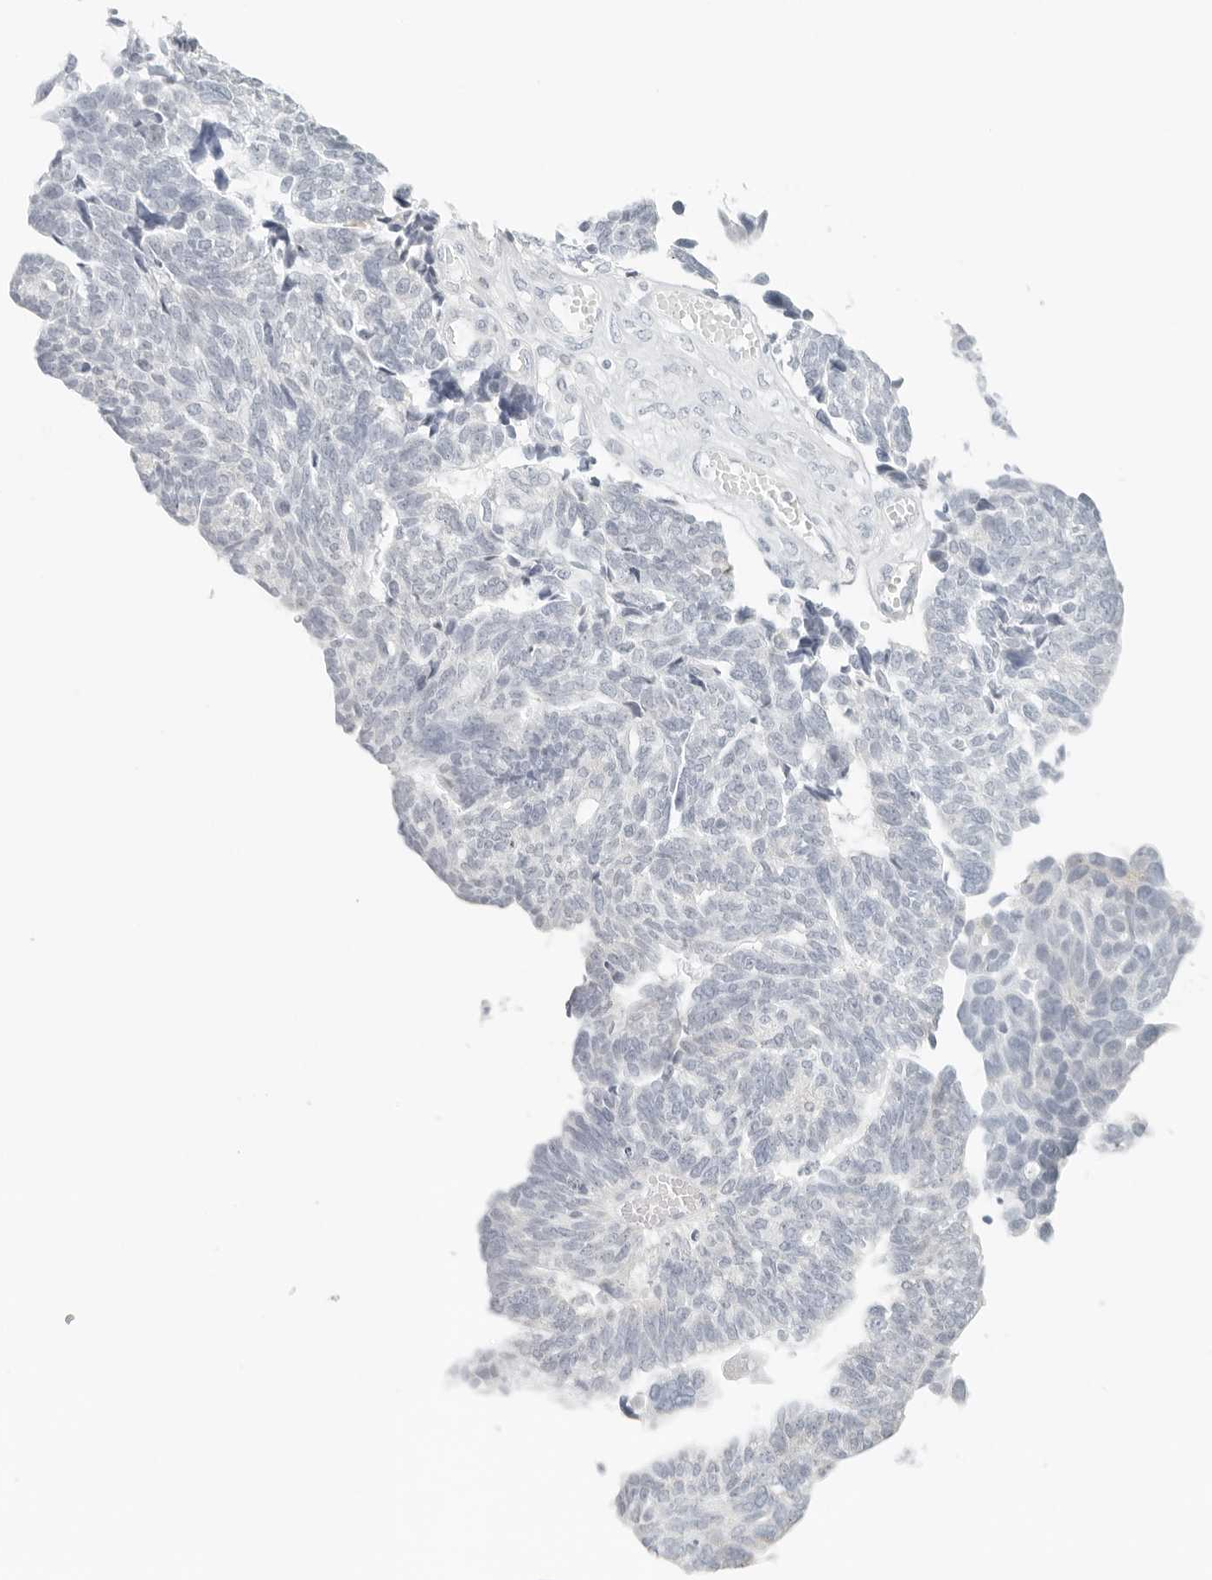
{"staining": {"intensity": "negative", "quantity": "none", "location": "none"}, "tissue": "ovarian cancer", "cell_type": "Tumor cells", "image_type": "cancer", "snomed": [{"axis": "morphology", "description": "Cystadenocarcinoma, serous, NOS"}, {"axis": "topography", "description": "Ovary"}], "caption": "Tumor cells are negative for protein expression in human ovarian cancer (serous cystadenocarcinoma).", "gene": "RPS6KC1", "patient": {"sex": "female", "age": 79}}